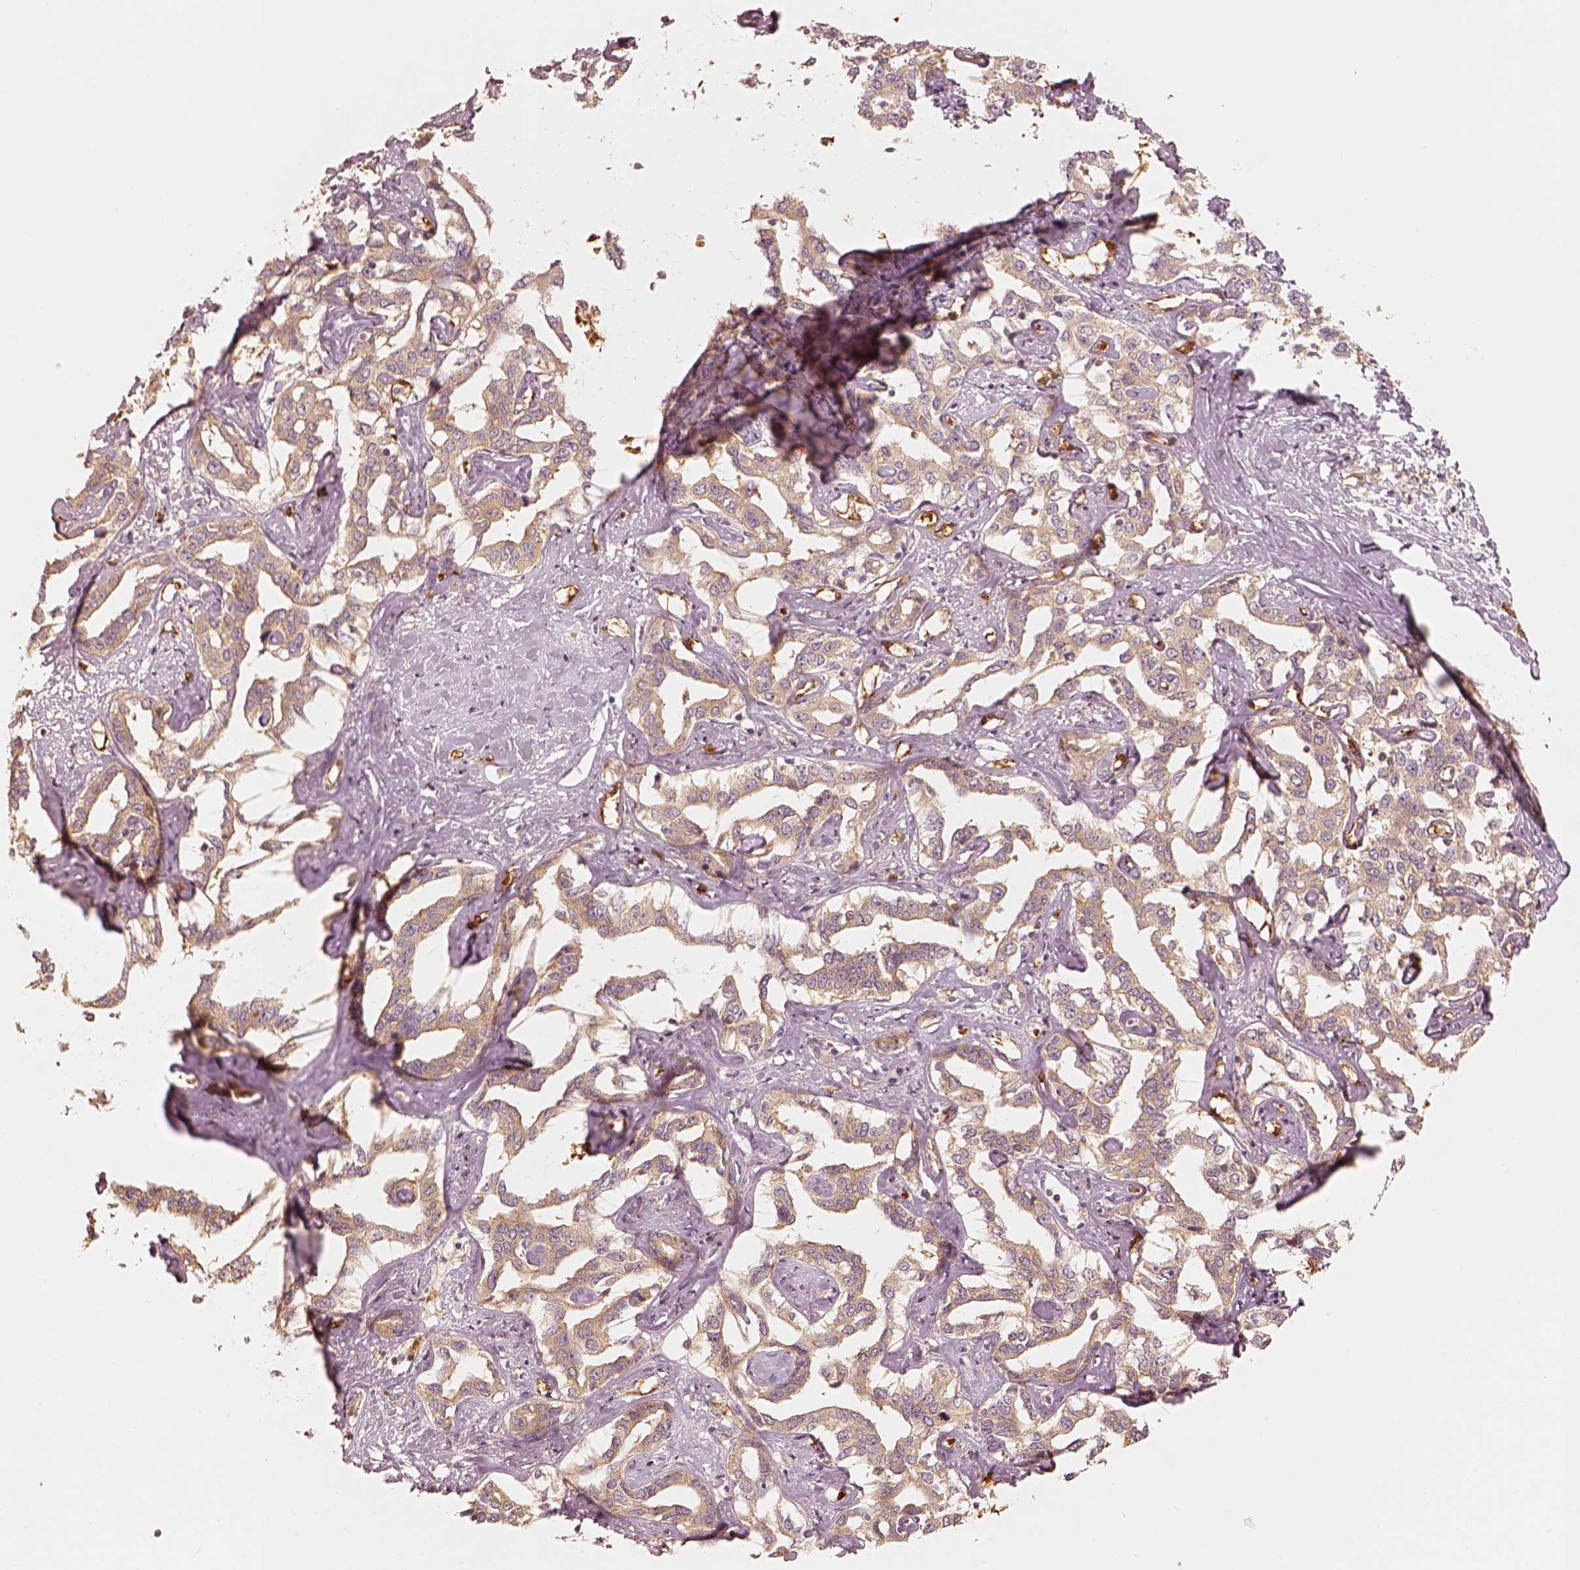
{"staining": {"intensity": "weak", "quantity": ">75%", "location": "cytoplasmic/membranous"}, "tissue": "liver cancer", "cell_type": "Tumor cells", "image_type": "cancer", "snomed": [{"axis": "morphology", "description": "Cholangiocarcinoma"}, {"axis": "topography", "description": "Liver"}], "caption": "Immunohistochemical staining of human liver cancer demonstrates low levels of weak cytoplasmic/membranous staining in approximately >75% of tumor cells. (Brightfield microscopy of DAB IHC at high magnification).", "gene": "FSCN1", "patient": {"sex": "male", "age": 59}}